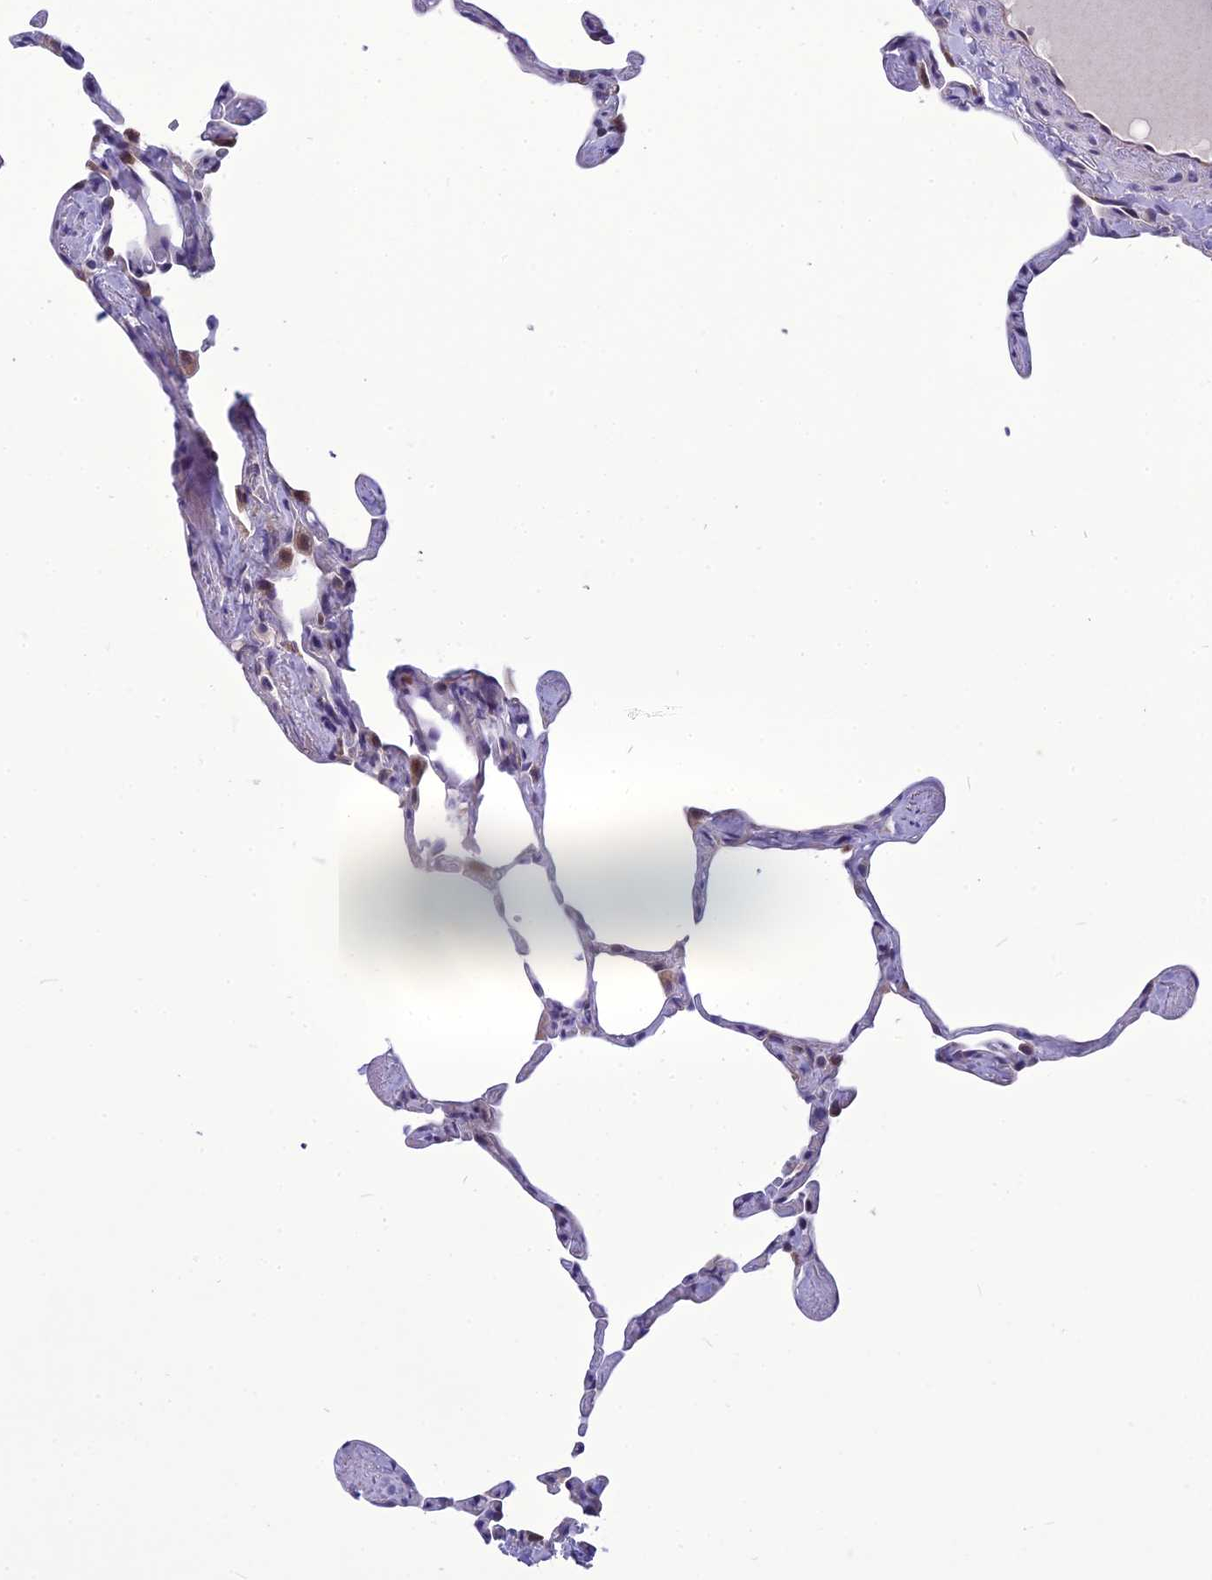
{"staining": {"intensity": "negative", "quantity": "none", "location": "none"}, "tissue": "lung", "cell_type": "Alveolar cells", "image_type": "normal", "snomed": [{"axis": "morphology", "description": "Normal tissue, NOS"}, {"axis": "topography", "description": "Lung"}], "caption": "This image is of unremarkable lung stained with immunohistochemistry (IHC) to label a protein in brown with the nuclei are counter-stained blue. There is no staining in alveolar cells.", "gene": "PSMF1", "patient": {"sex": "male", "age": 65}}